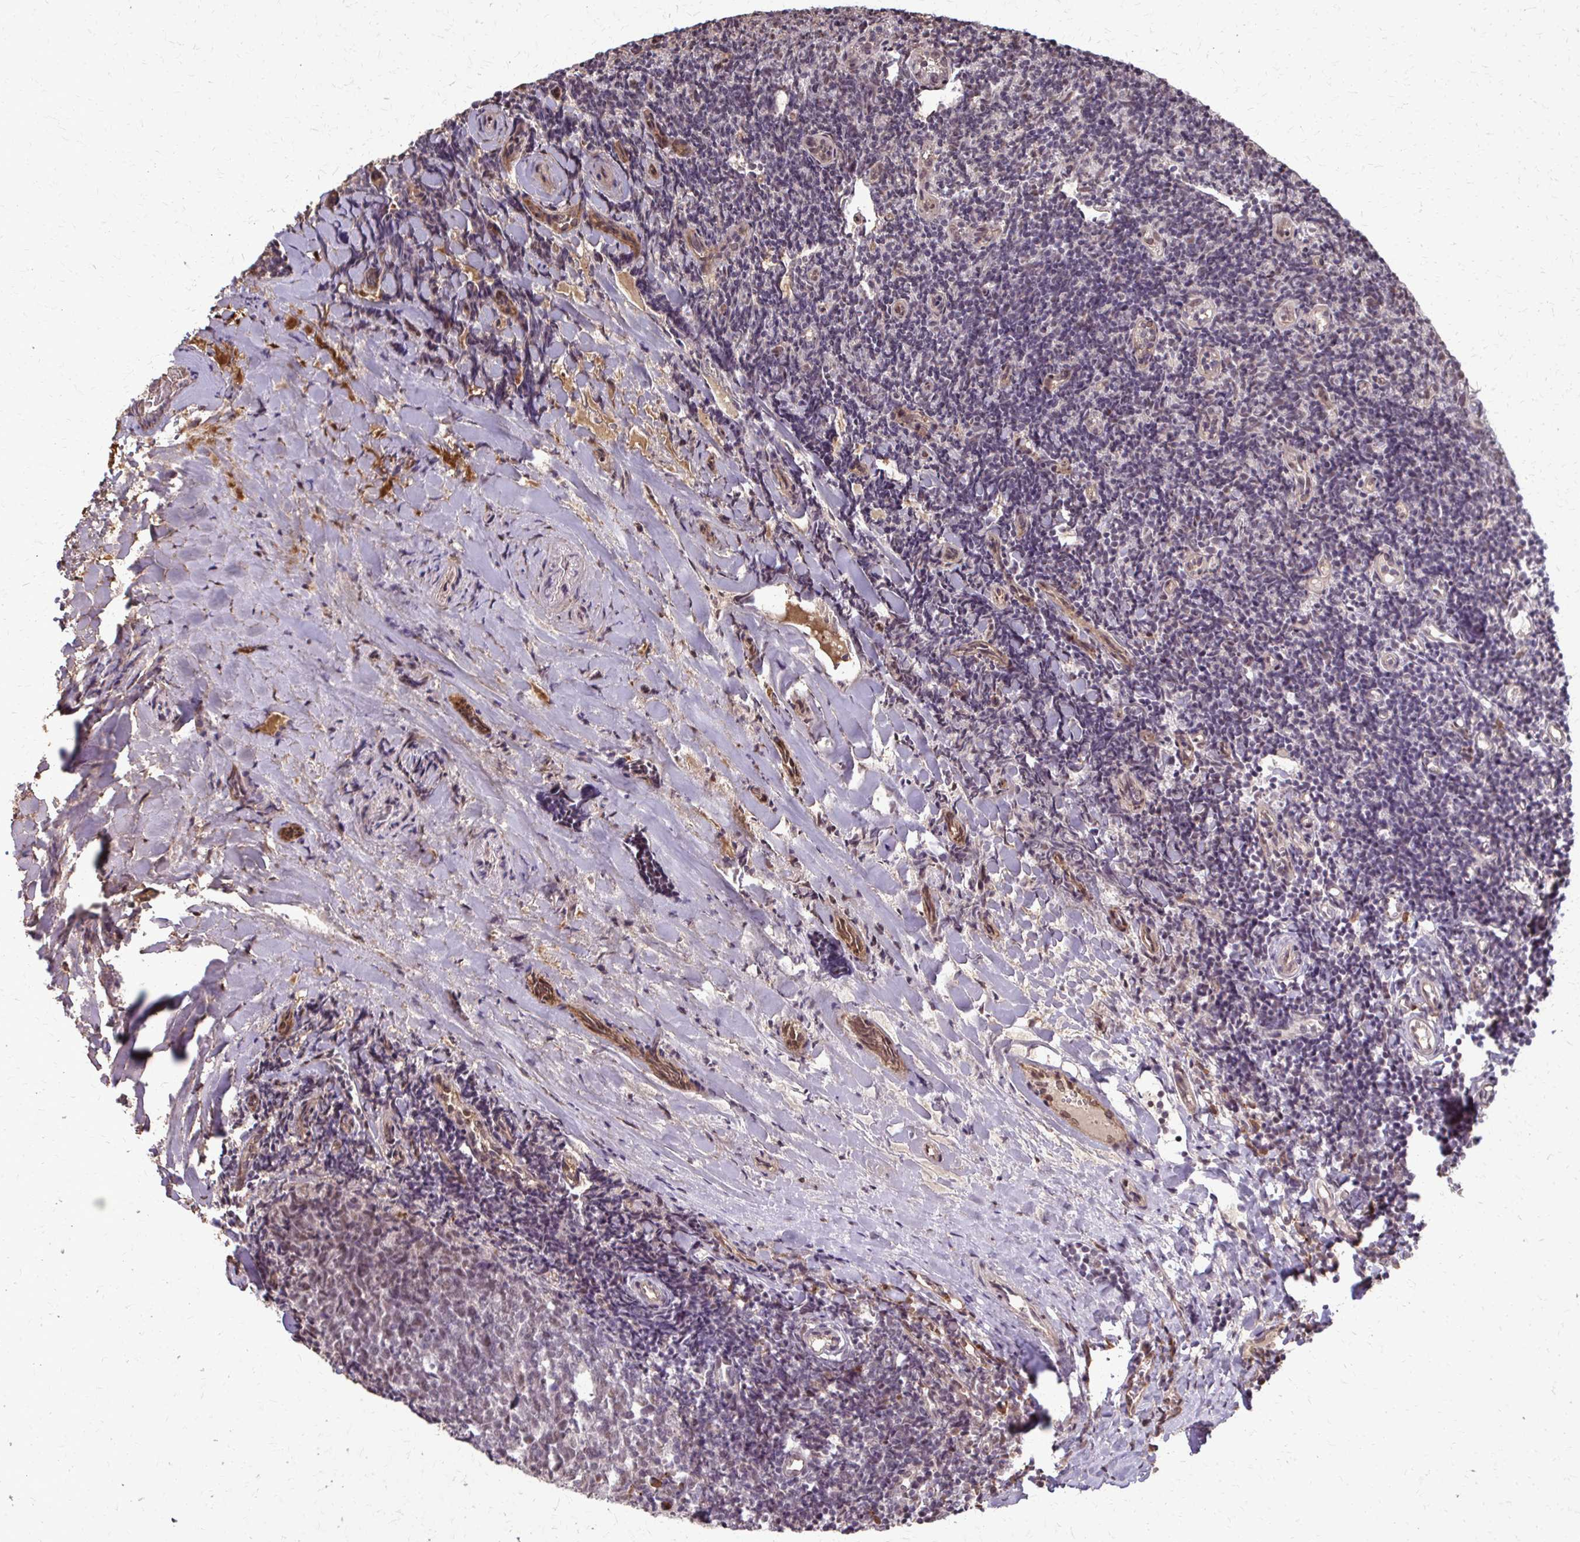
{"staining": {"intensity": "weak", "quantity": "25%-75%", "location": "nuclear"}, "tissue": "tonsil", "cell_type": "Germinal center cells", "image_type": "normal", "snomed": [{"axis": "morphology", "description": "Normal tissue, NOS"}, {"axis": "topography", "description": "Tonsil"}], "caption": "Immunohistochemistry (IHC) of normal tonsil shows low levels of weak nuclear positivity in approximately 25%-75% of germinal center cells. The staining was performed using DAB (3,3'-diaminobenzidine) to visualize the protein expression in brown, while the nuclei were stained in blue with hematoxylin (Magnification: 20x).", "gene": "SS18", "patient": {"sex": "female", "age": 10}}